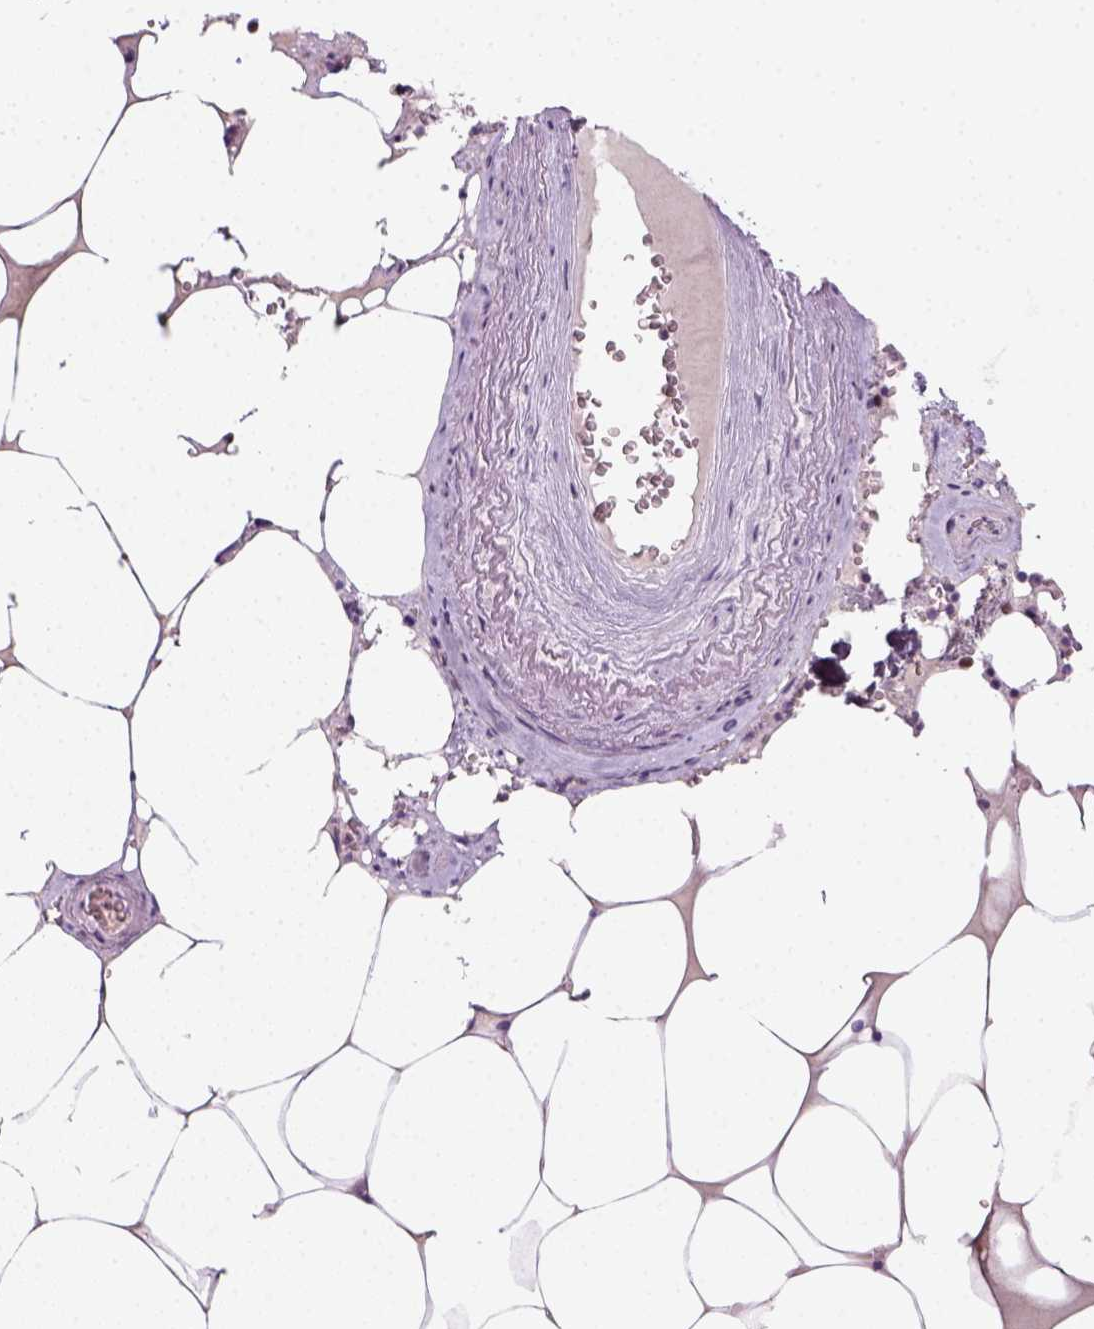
{"staining": {"intensity": "strong", "quantity": "25%-75%", "location": "nuclear"}, "tissue": "bone marrow", "cell_type": "Hematopoietic cells", "image_type": "normal", "snomed": [{"axis": "morphology", "description": "Normal tissue, NOS"}, {"axis": "topography", "description": "Bone marrow"}], "caption": "The immunohistochemical stain highlights strong nuclear expression in hematopoietic cells of unremarkable bone marrow.", "gene": "GFI1B", "patient": {"sex": "male", "age": 54}}